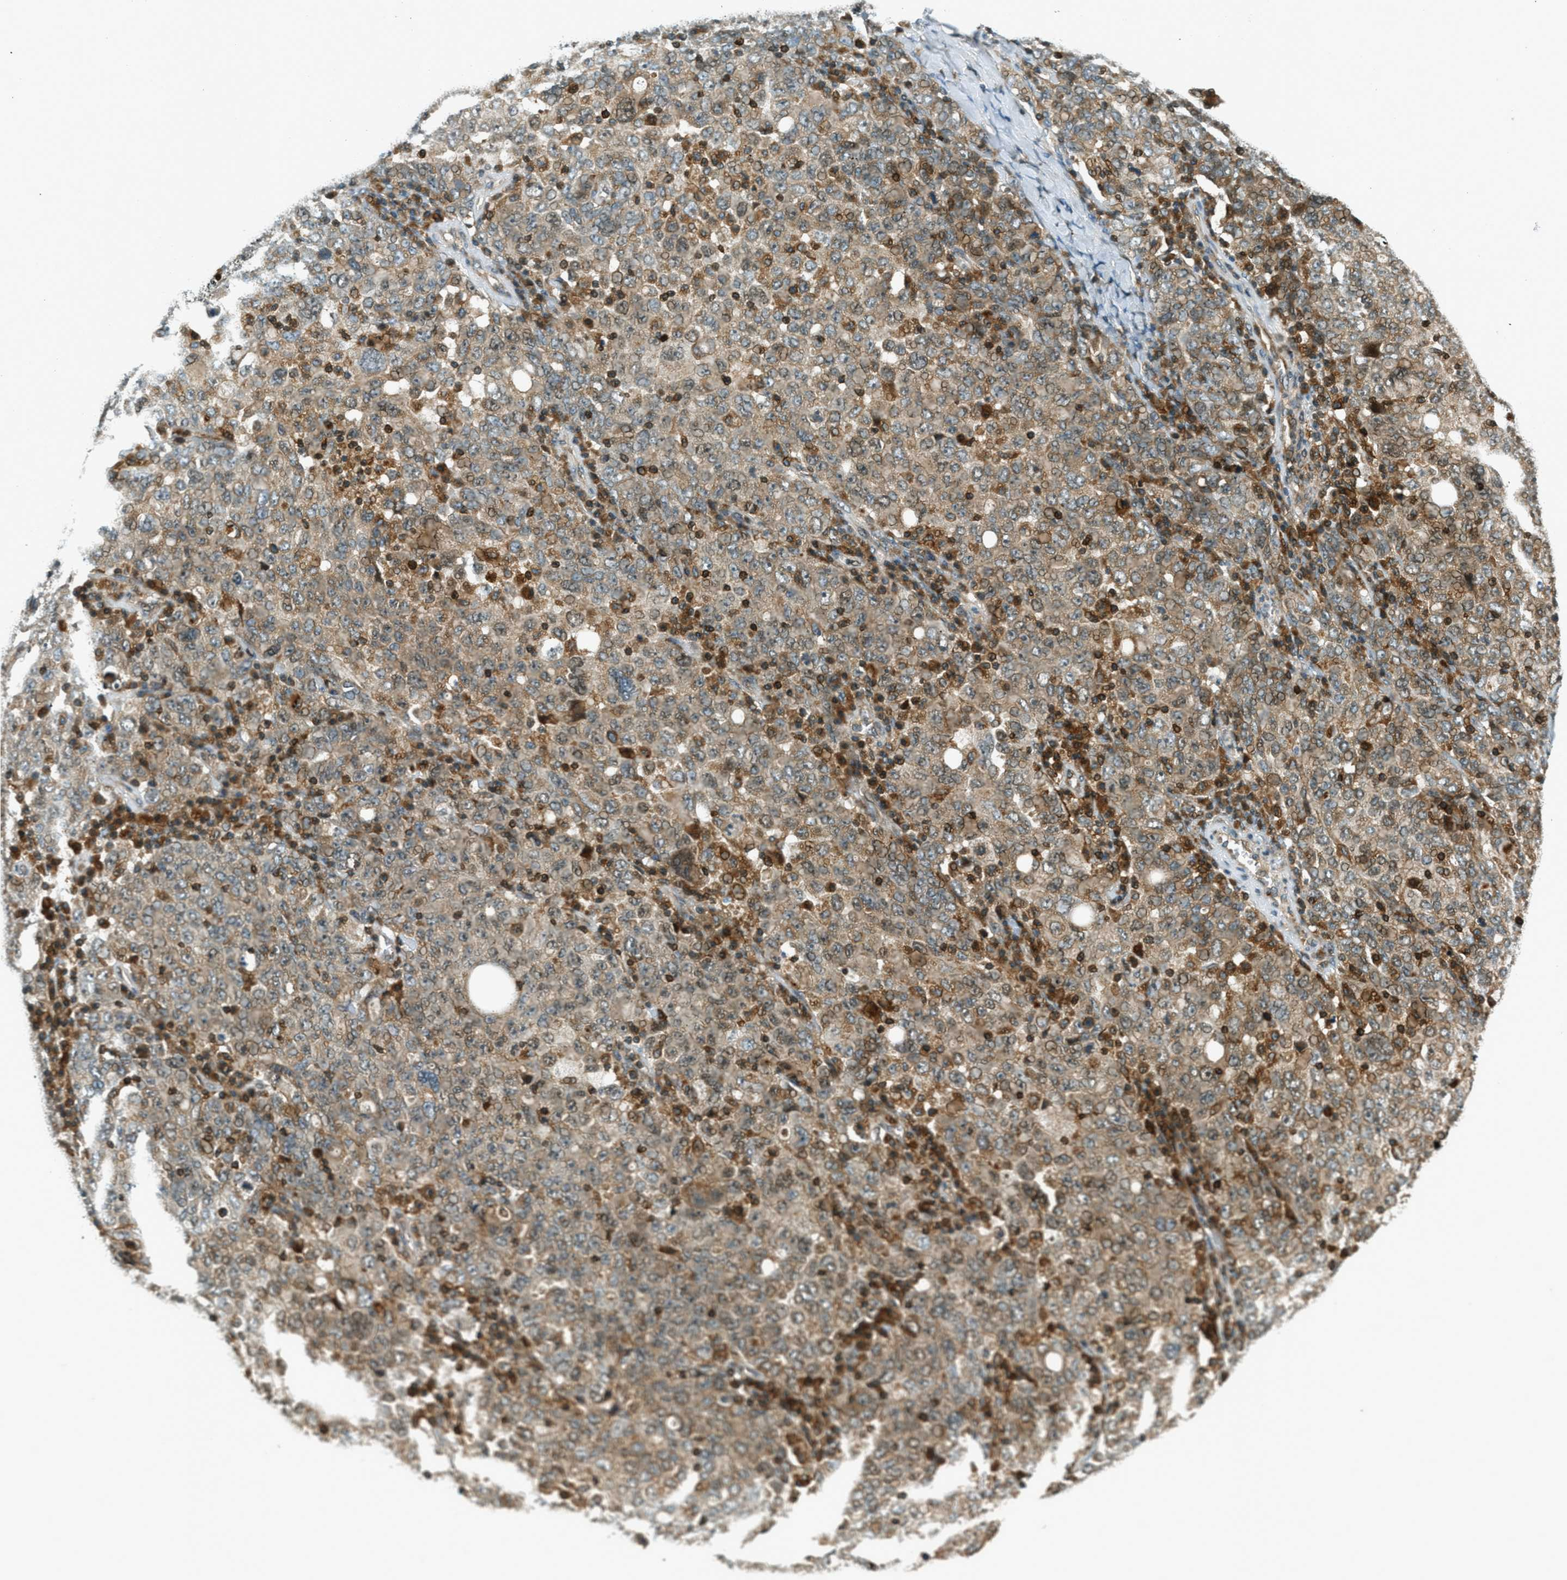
{"staining": {"intensity": "moderate", "quantity": ">75%", "location": "cytoplasmic/membranous,nuclear"}, "tissue": "ovarian cancer", "cell_type": "Tumor cells", "image_type": "cancer", "snomed": [{"axis": "morphology", "description": "Carcinoma, endometroid"}, {"axis": "topography", "description": "Ovary"}], "caption": "Tumor cells demonstrate medium levels of moderate cytoplasmic/membranous and nuclear positivity in approximately >75% of cells in human ovarian cancer.", "gene": "PTPN23", "patient": {"sex": "female", "age": 62}}